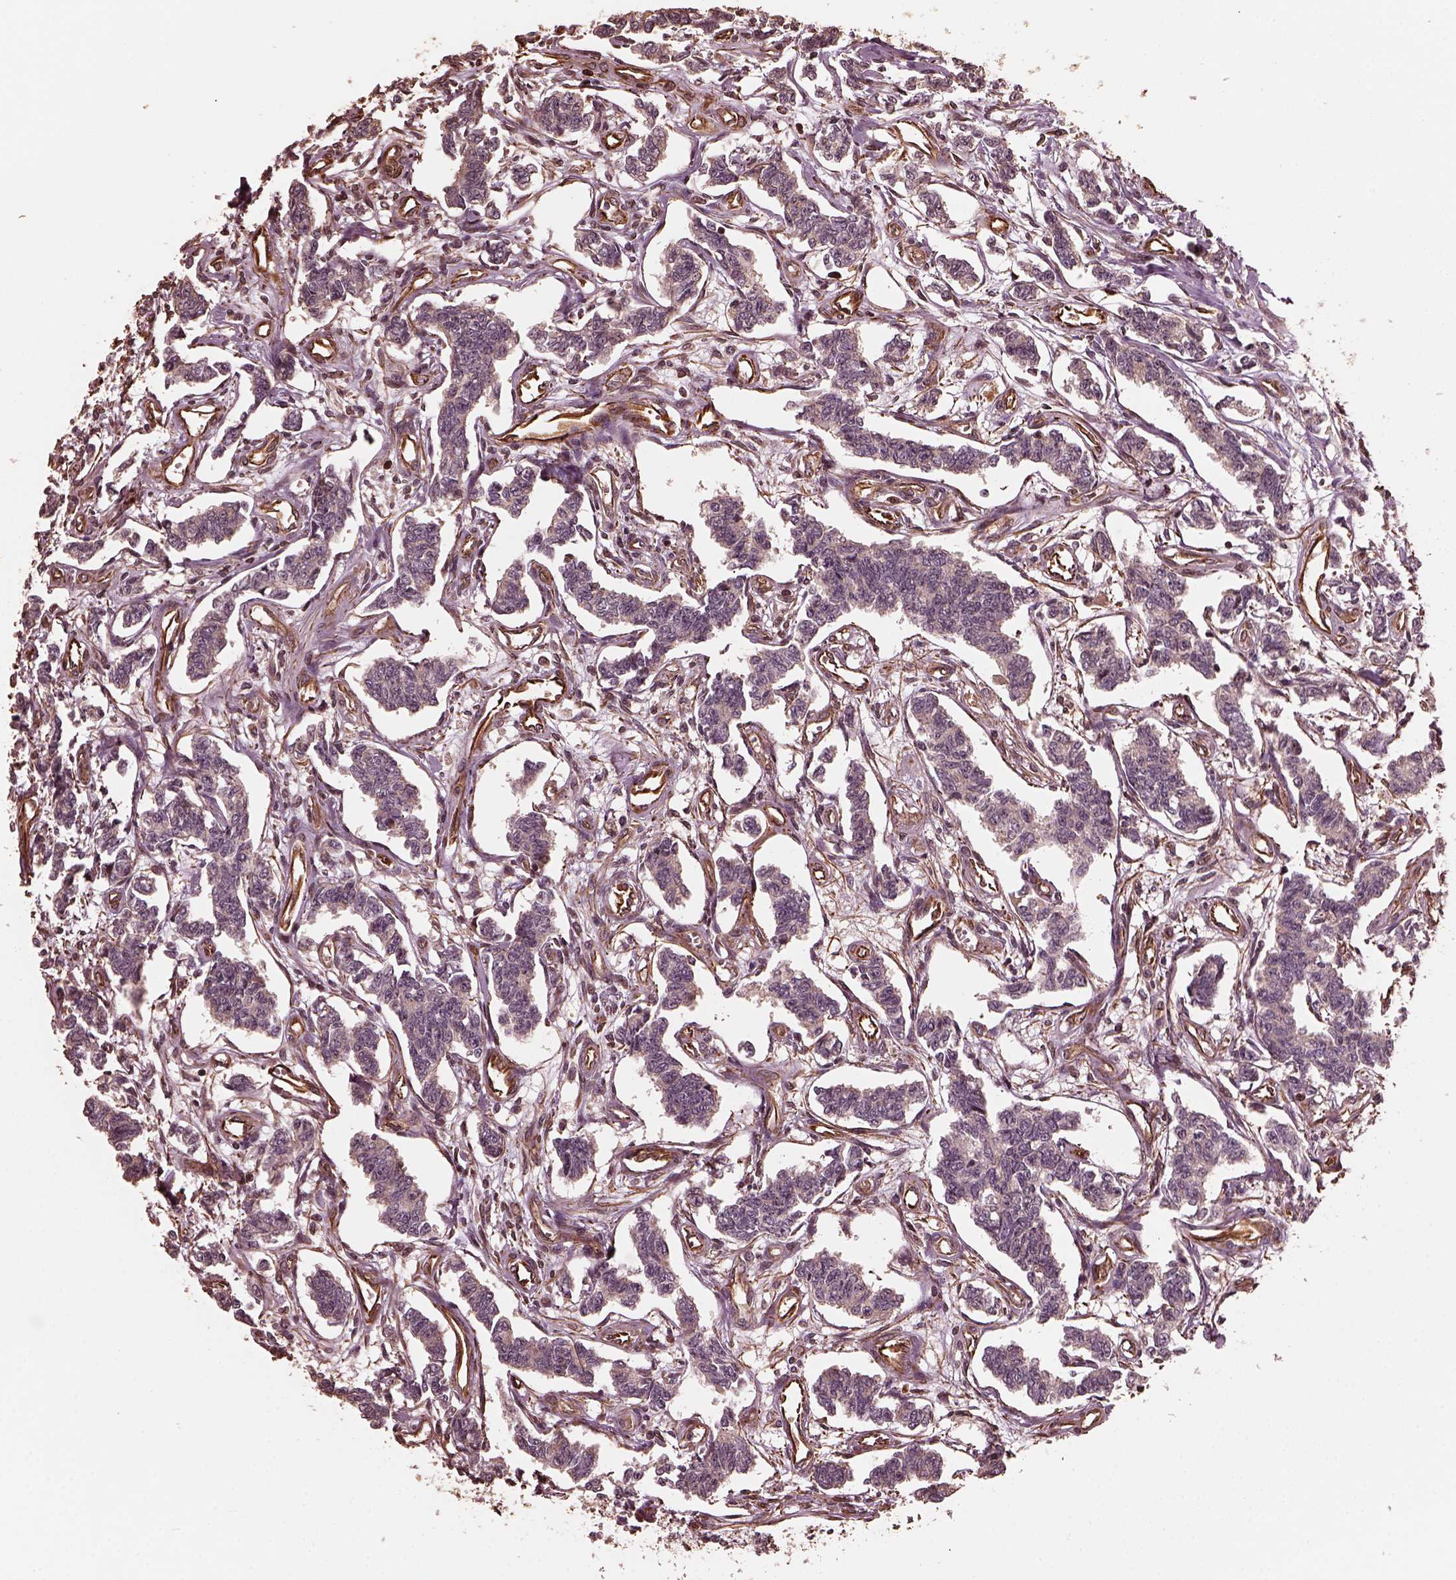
{"staining": {"intensity": "negative", "quantity": "none", "location": "none"}, "tissue": "carcinoid", "cell_type": "Tumor cells", "image_type": "cancer", "snomed": [{"axis": "morphology", "description": "Carcinoid, malignant, NOS"}, {"axis": "topography", "description": "Kidney"}], "caption": "High magnification brightfield microscopy of carcinoid (malignant) stained with DAB (3,3'-diaminobenzidine) (brown) and counterstained with hematoxylin (blue): tumor cells show no significant expression.", "gene": "GTPBP1", "patient": {"sex": "female", "age": 41}}